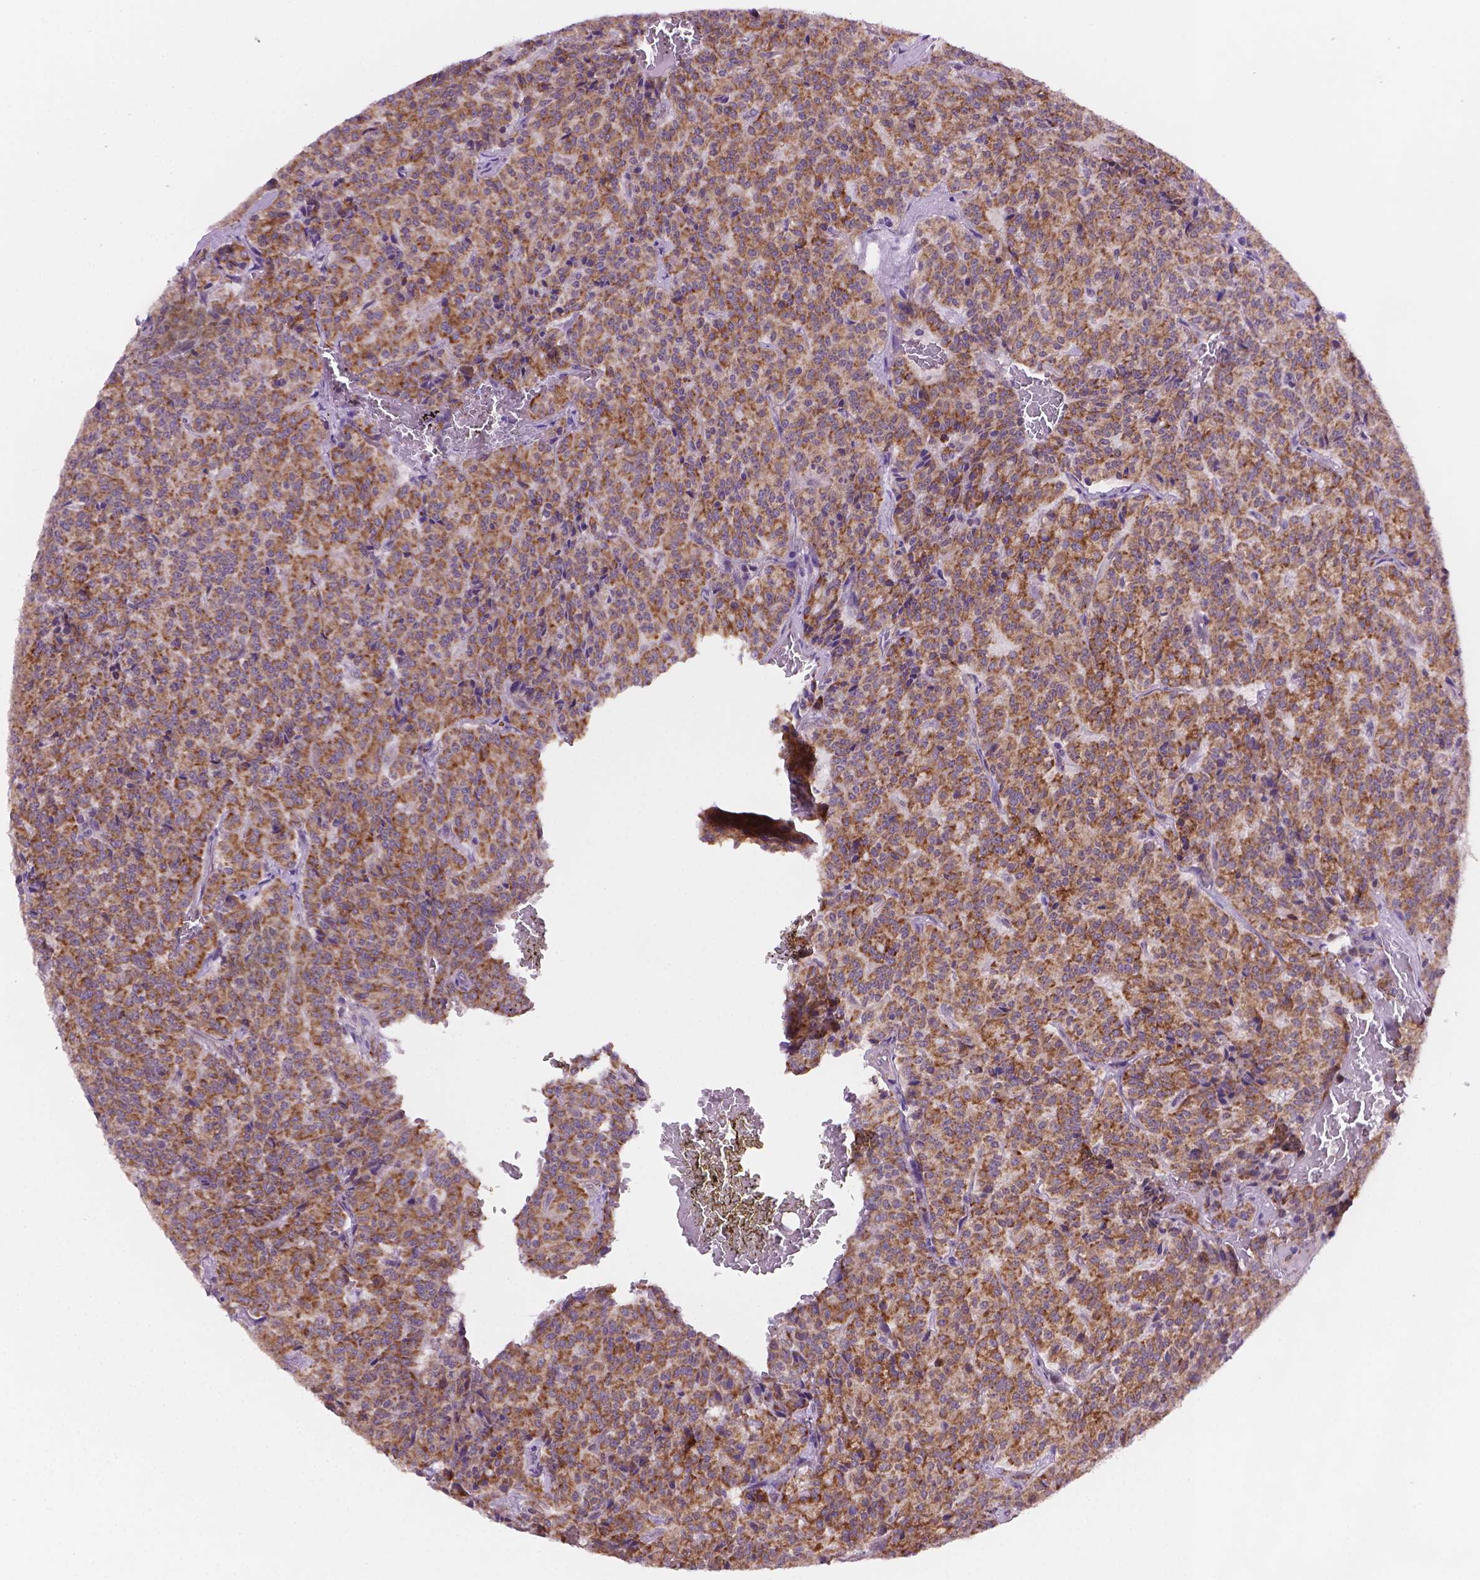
{"staining": {"intensity": "moderate", "quantity": ">75%", "location": "cytoplasmic/membranous"}, "tissue": "carcinoid", "cell_type": "Tumor cells", "image_type": "cancer", "snomed": [{"axis": "morphology", "description": "Carcinoid, malignant, NOS"}, {"axis": "topography", "description": "Lung"}], "caption": "IHC of carcinoid exhibits medium levels of moderate cytoplasmic/membranous positivity in about >75% of tumor cells.", "gene": "FNIP1", "patient": {"sex": "male", "age": 70}}